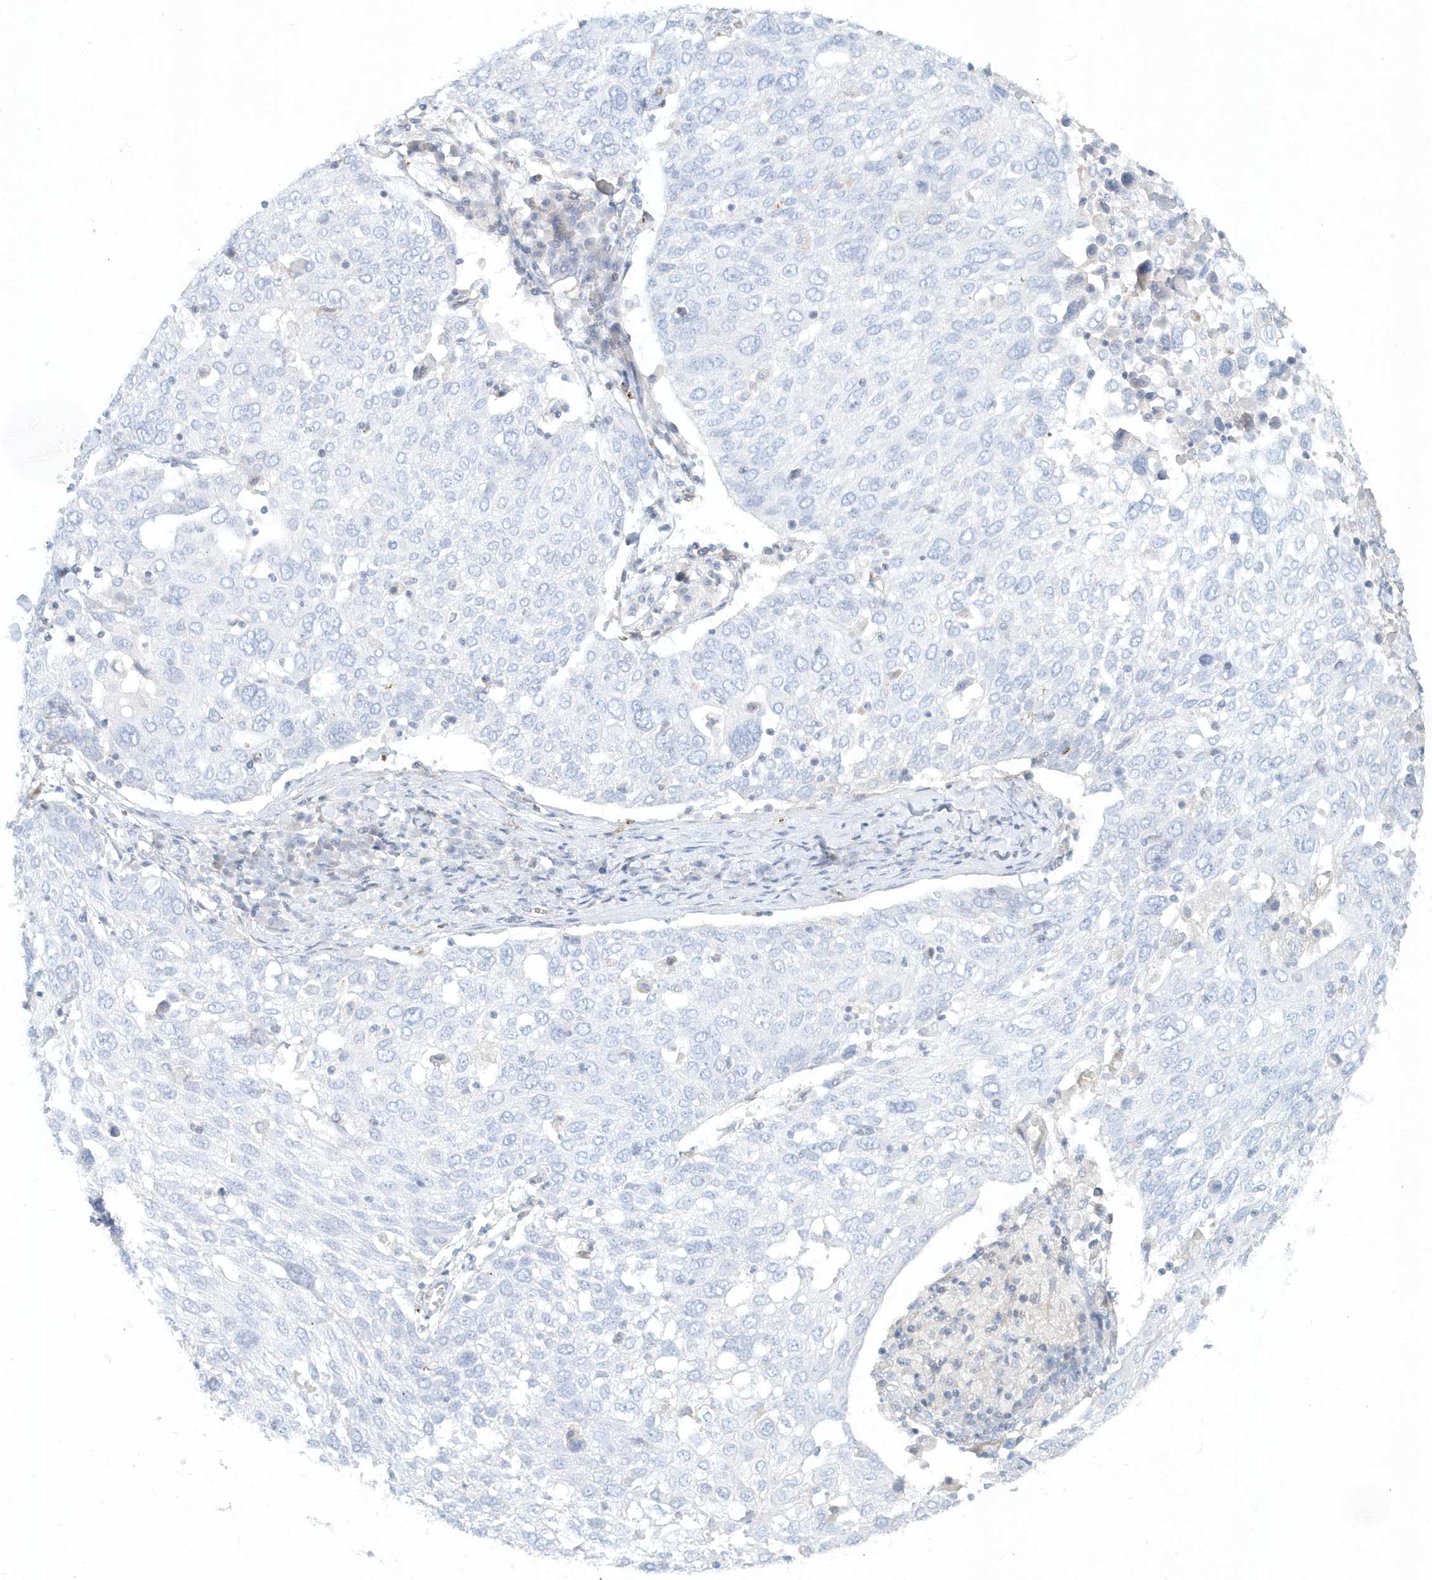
{"staining": {"intensity": "negative", "quantity": "none", "location": "none"}, "tissue": "lung cancer", "cell_type": "Tumor cells", "image_type": "cancer", "snomed": [{"axis": "morphology", "description": "Squamous cell carcinoma, NOS"}, {"axis": "topography", "description": "Lung"}], "caption": "Immunohistochemistry (IHC) micrograph of neoplastic tissue: squamous cell carcinoma (lung) stained with DAB reveals no significant protein staining in tumor cells. The staining was performed using DAB (3,3'-diaminobenzidine) to visualize the protein expression in brown, while the nuclei were stained in blue with hematoxylin (Magnification: 20x).", "gene": "DNAH1", "patient": {"sex": "male", "age": 65}}